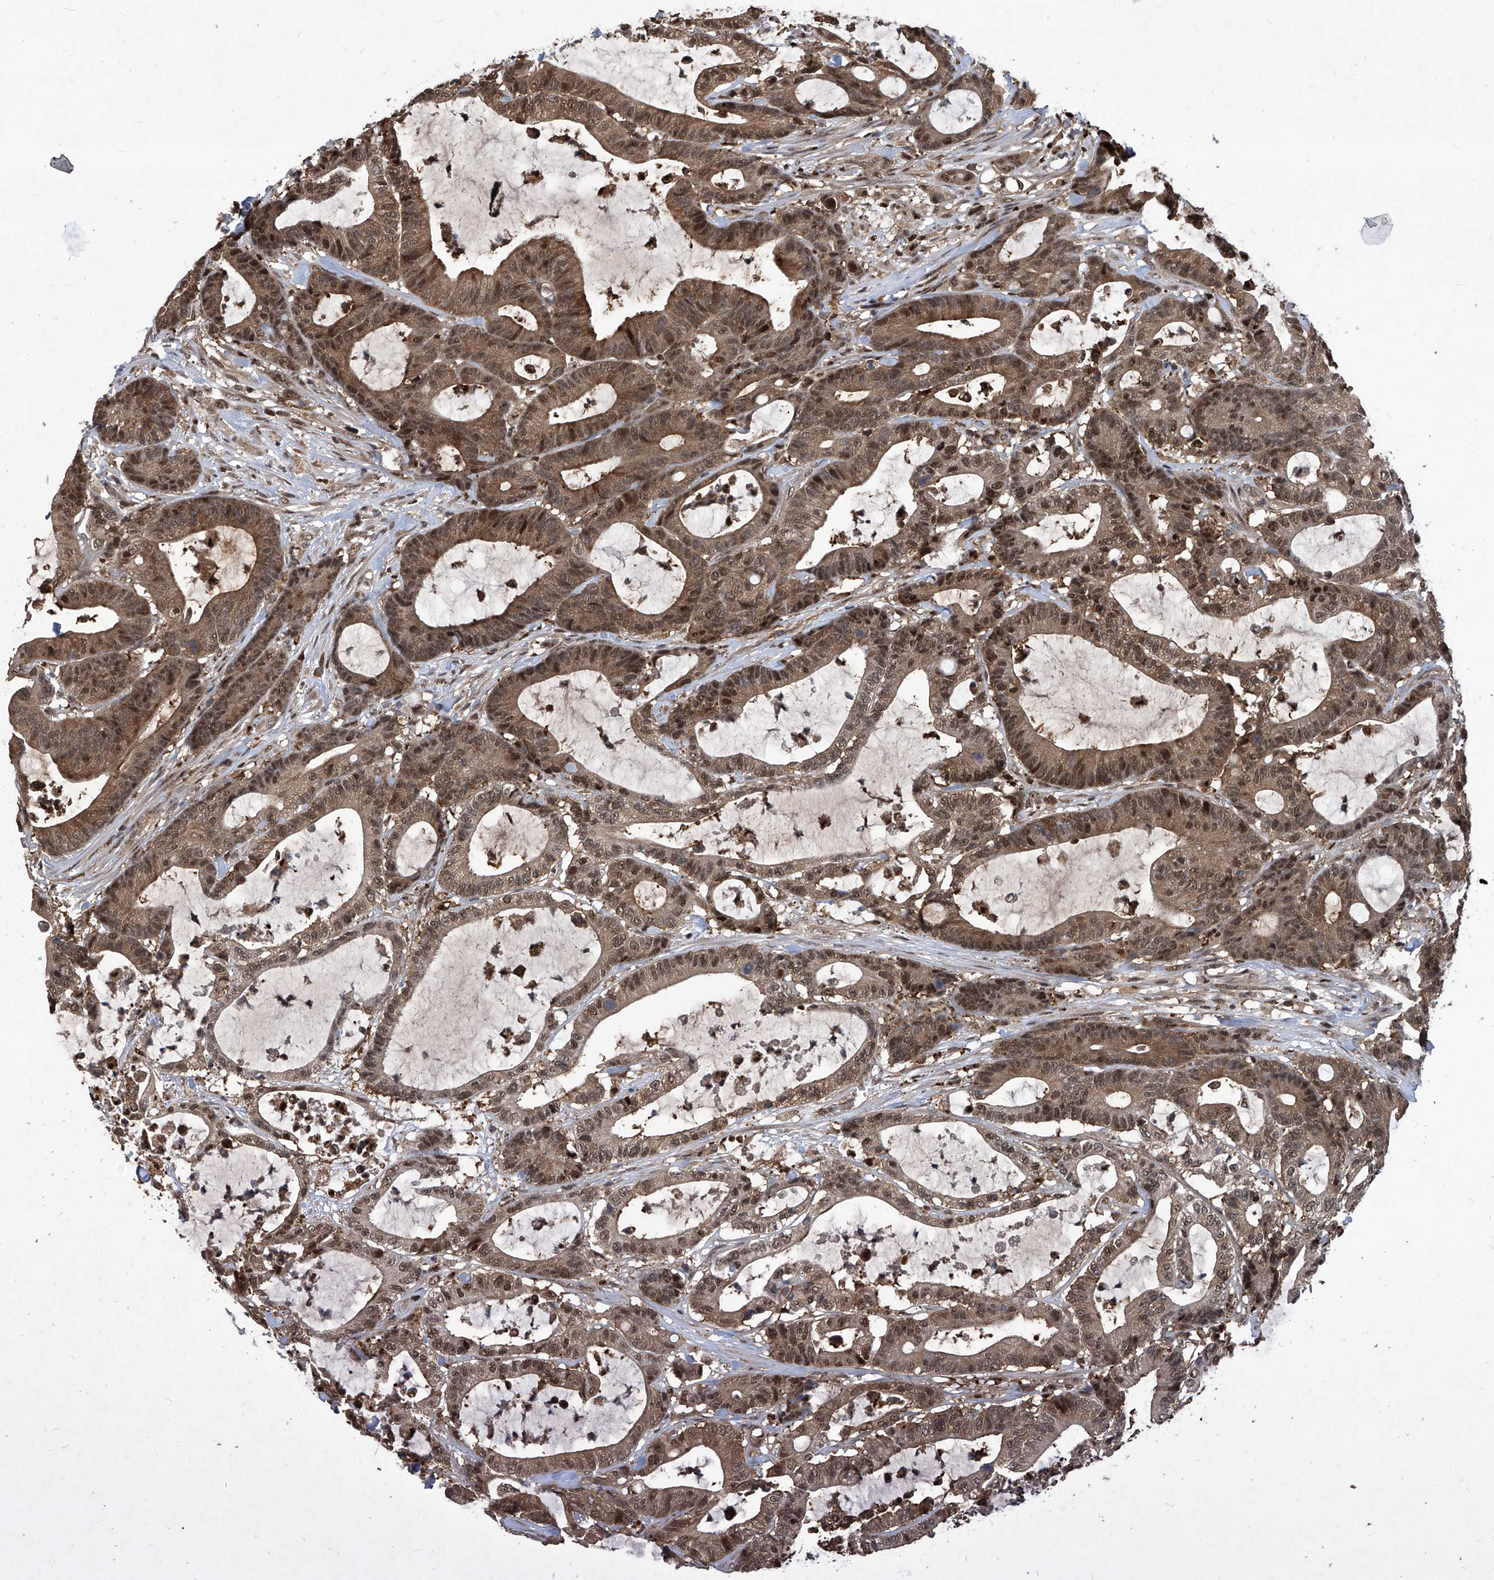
{"staining": {"intensity": "moderate", "quantity": ">75%", "location": "cytoplasmic/membranous,nuclear"}, "tissue": "colorectal cancer", "cell_type": "Tumor cells", "image_type": "cancer", "snomed": [{"axis": "morphology", "description": "Adenocarcinoma, NOS"}, {"axis": "topography", "description": "Colon"}], "caption": "Colorectal adenocarcinoma stained with immunohistochemistry shows moderate cytoplasmic/membranous and nuclear staining in approximately >75% of tumor cells.", "gene": "PSMB1", "patient": {"sex": "female", "age": 84}}